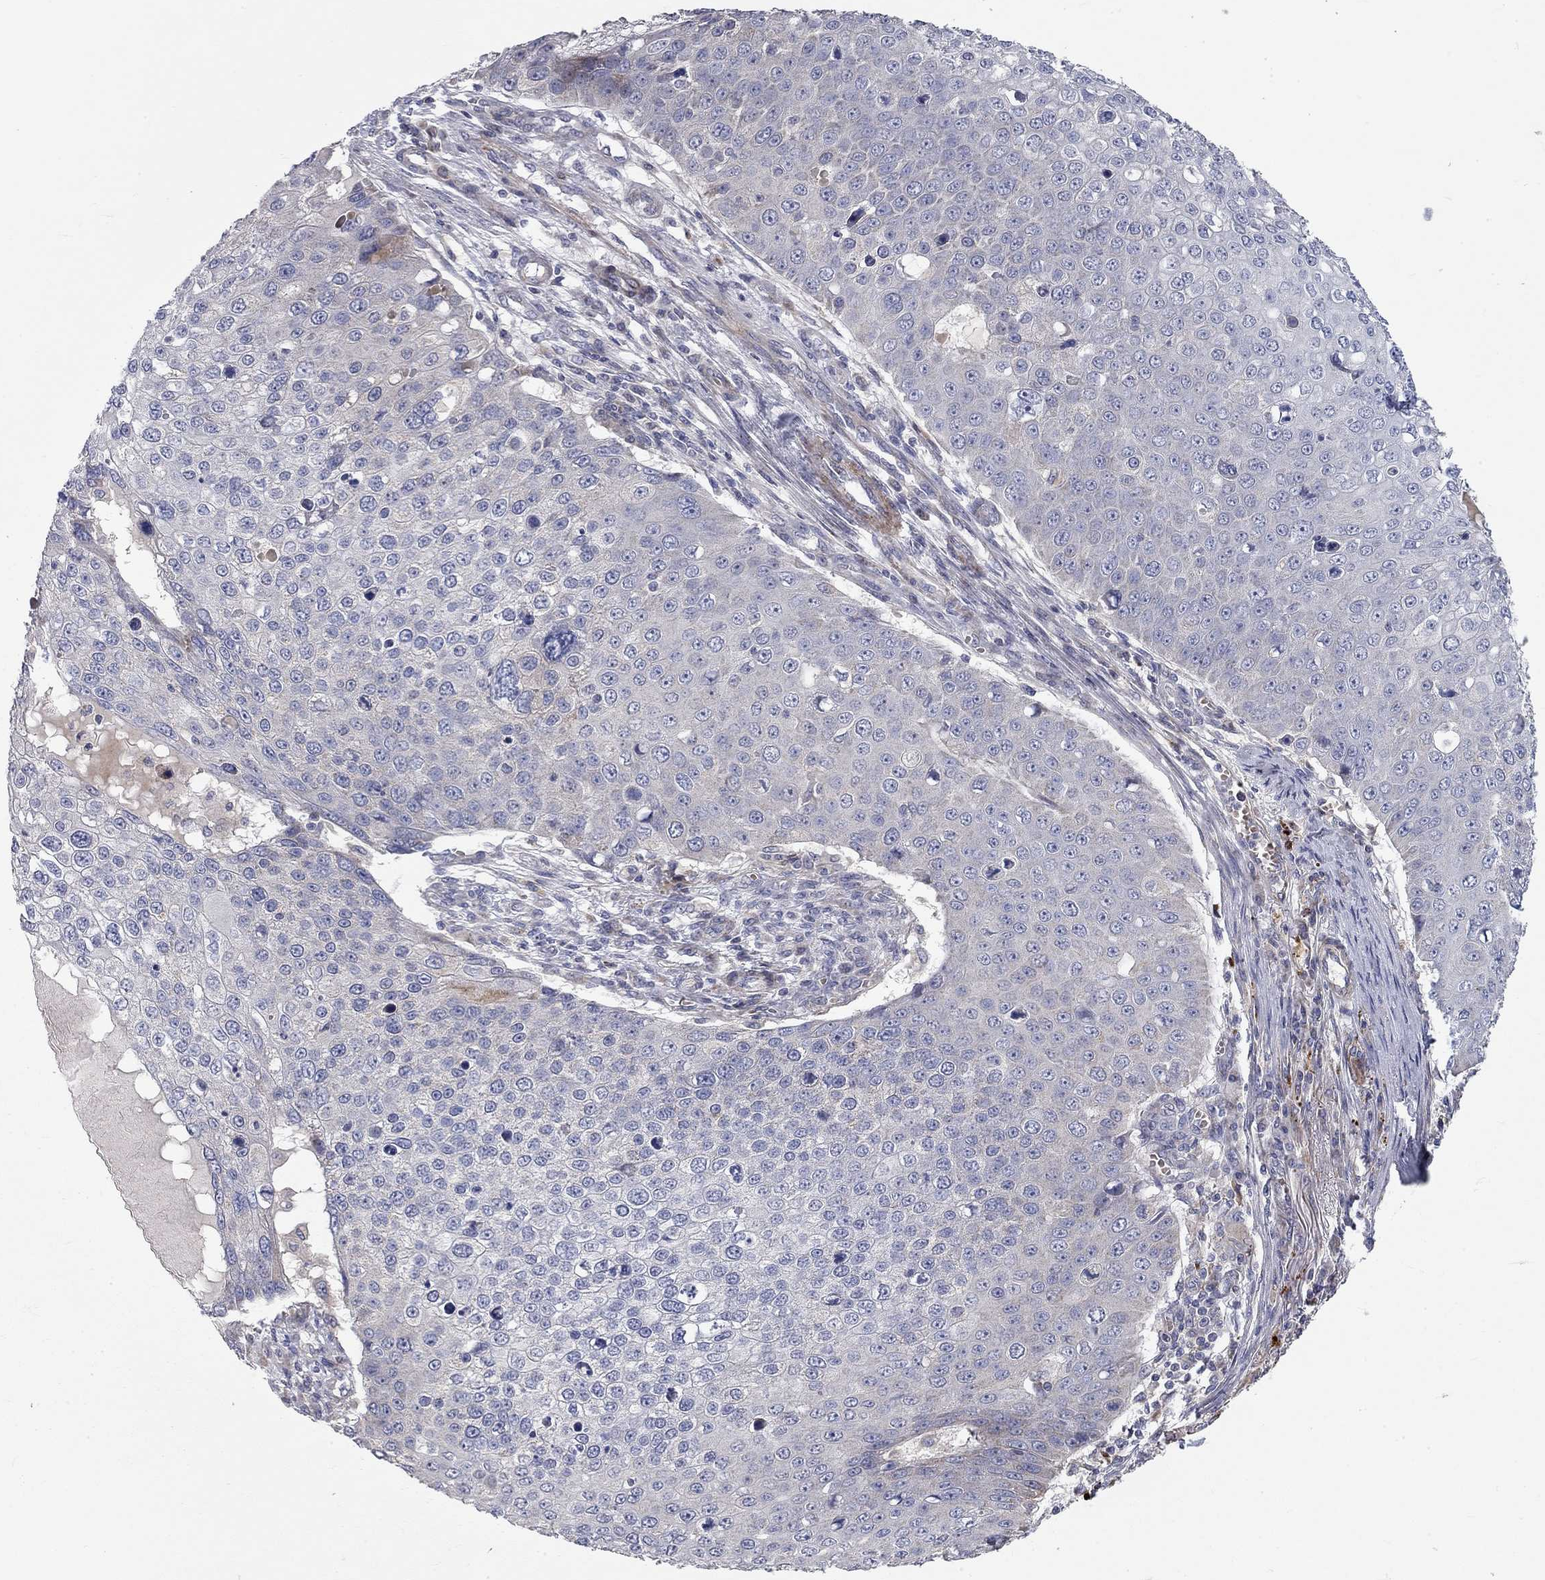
{"staining": {"intensity": "negative", "quantity": "none", "location": "none"}, "tissue": "skin cancer", "cell_type": "Tumor cells", "image_type": "cancer", "snomed": [{"axis": "morphology", "description": "Squamous cell carcinoma, NOS"}, {"axis": "topography", "description": "Skin"}], "caption": "This is an IHC micrograph of skin cancer. There is no positivity in tumor cells.", "gene": "KANSL1L", "patient": {"sex": "male", "age": 71}}